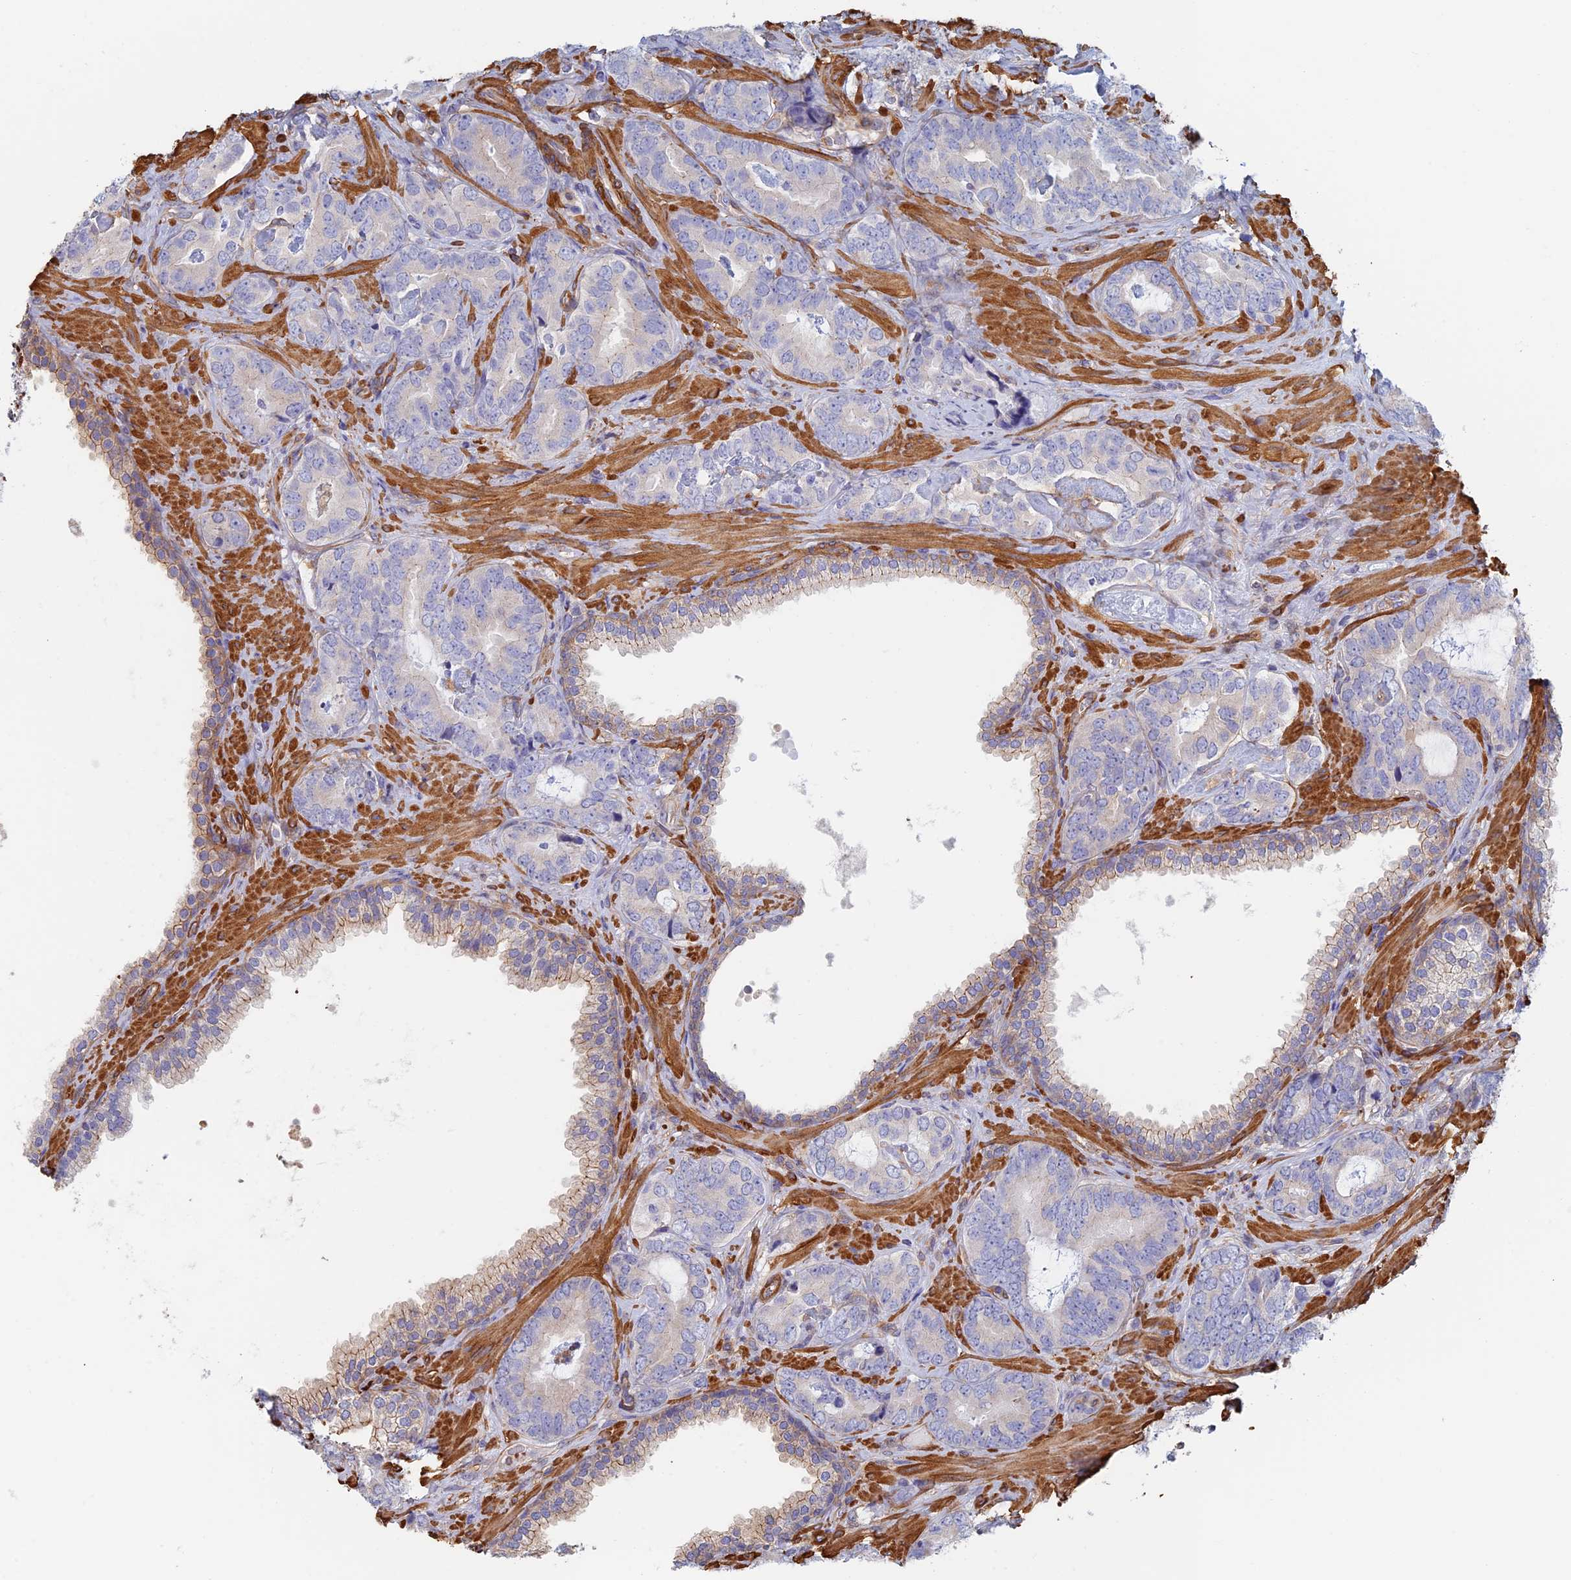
{"staining": {"intensity": "negative", "quantity": "none", "location": "none"}, "tissue": "prostate cancer", "cell_type": "Tumor cells", "image_type": "cancer", "snomed": [{"axis": "morphology", "description": "Adenocarcinoma, High grade"}, {"axis": "topography", "description": "Prostate"}], "caption": "This is a histopathology image of immunohistochemistry (IHC) staining of prostate cancer (adenocarcinoma (high-grade)), which shows no expression in tumor cells. (DAB (3,3'-diaminobenzidine) immunohistochemistry (IHC) visualized using brightfield microscopy, high magnification).", "gene": "PAK4", "patient": {"sex": "male", "age": 71}}